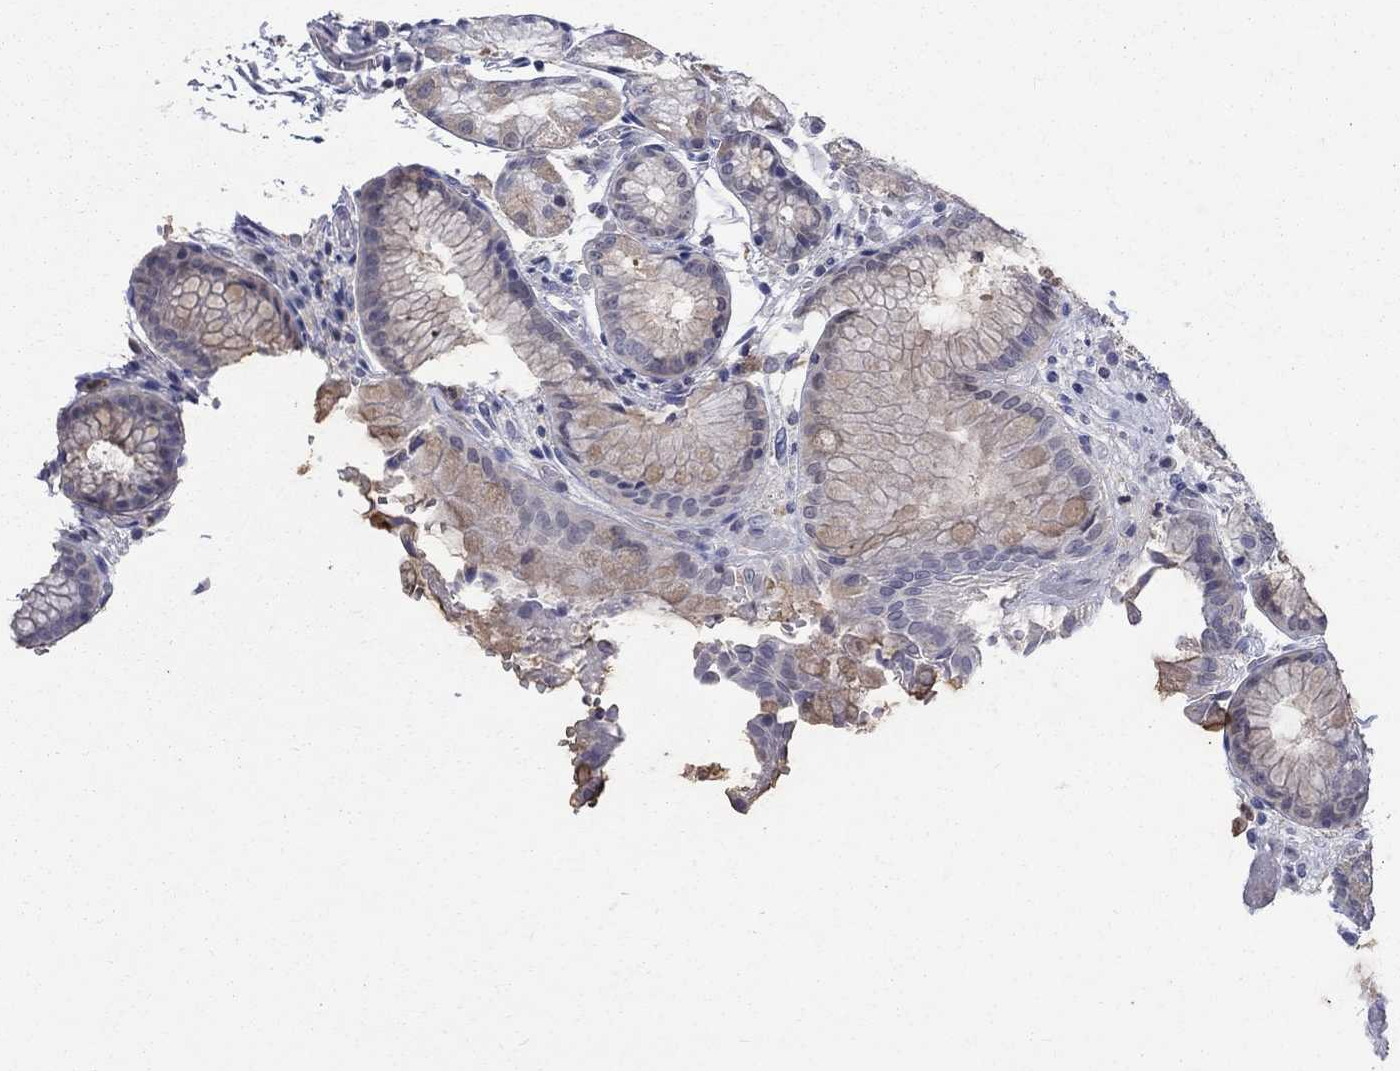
{"staining": {"intensity": "weak", "quantity": "<25%", "location": "cytoplasmic/membranous"}, "tissue": "stomach", "cell_type": "Glandular cells", "image_type": "normal", "snomed": [{"axis": "morphology", "description": "Normal tissue, NOS"}, {"axis": "topography", "description": "Stomach, upper"}], "caption": "Immunohistochemistry (IHC) image of normal stomach: stomach stained with DAB (3,3'-diaminobenzidine) exhibits no significant protein staining in glandular cells. The staining is performed using DAB (3,3'-diaminobenzidine) brown chromogen with nuclei counter-stained in using hematoxylin.", "gene": "HKDC1", "patient": {"sex": "male", "age": 72}}